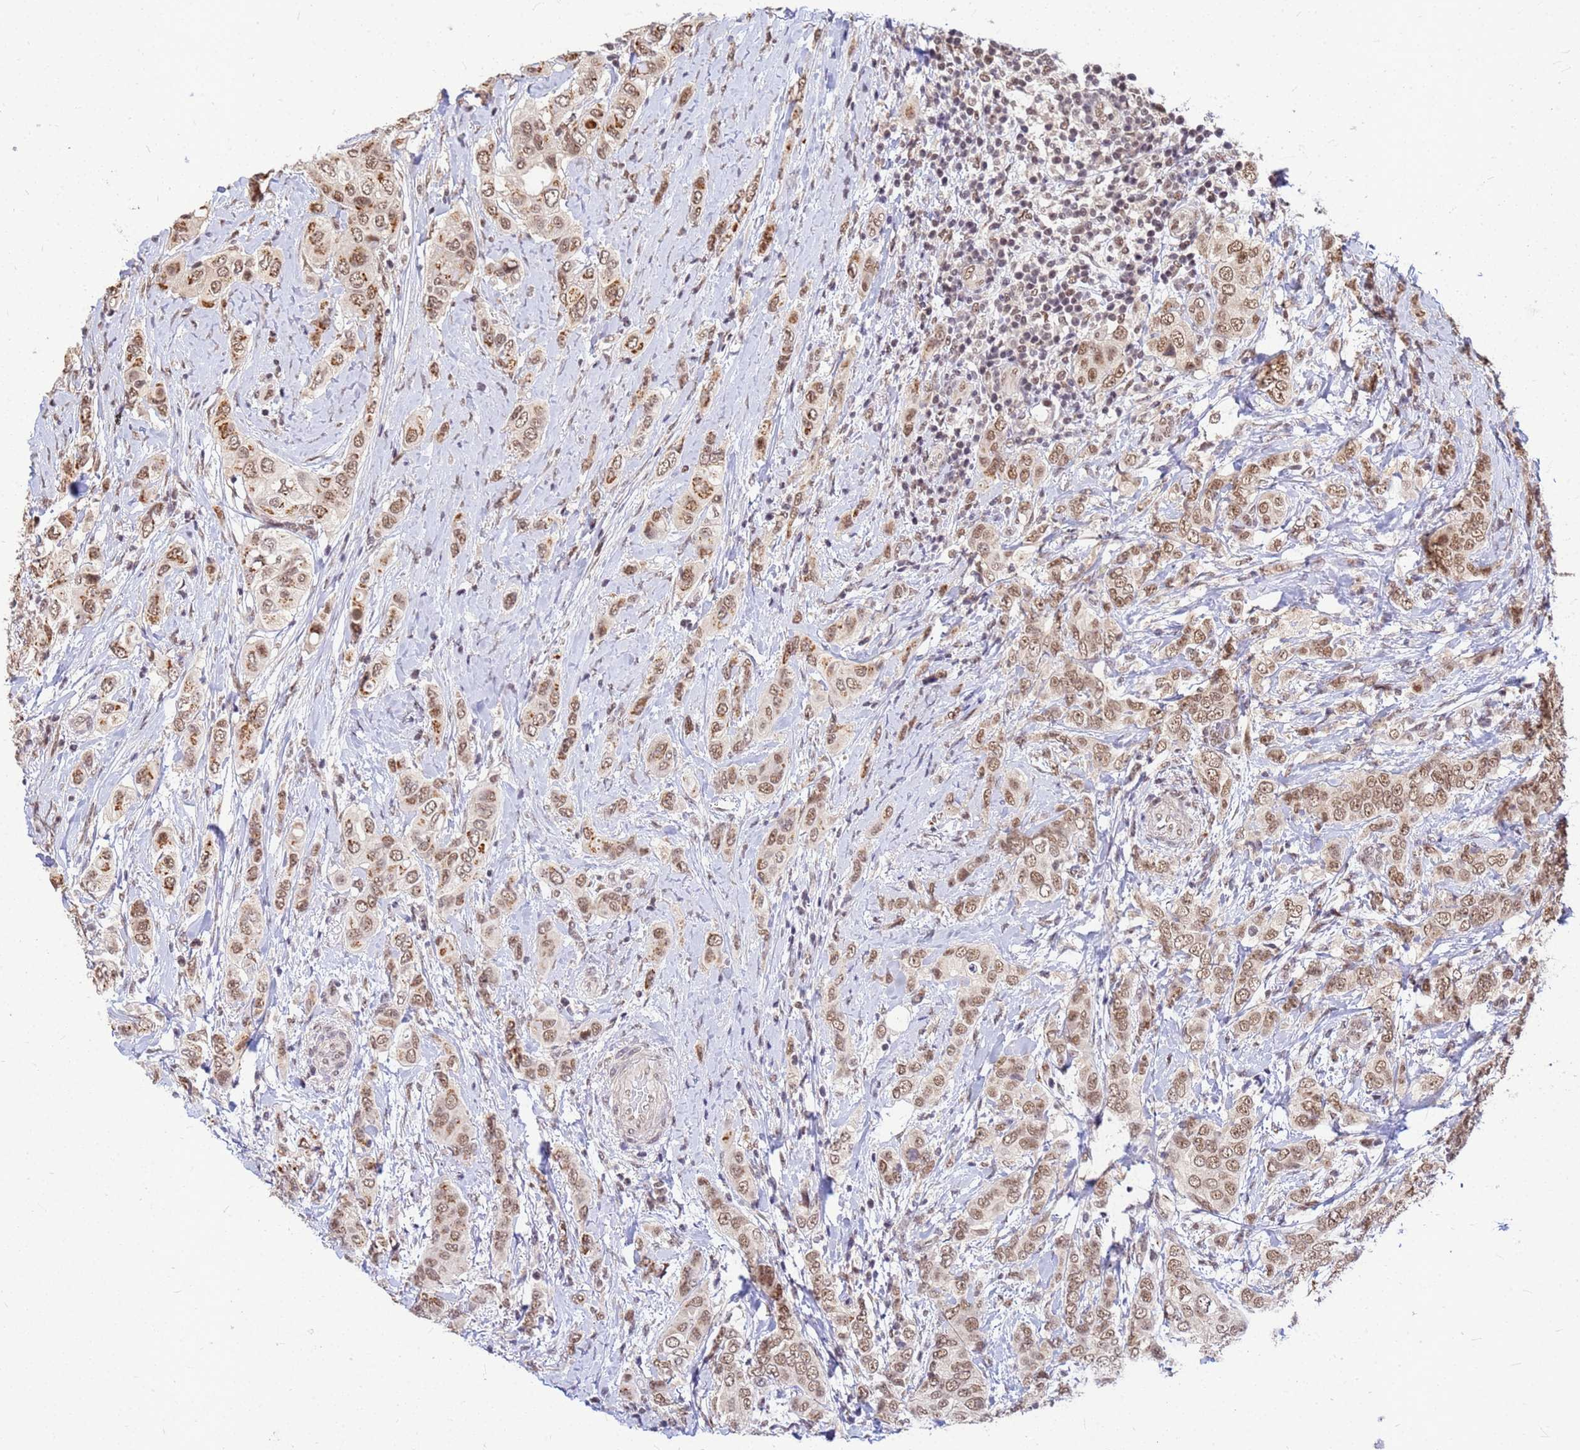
{"staining": {"intensity": "moderate", "quantity": ">75%", "location": "nuclear"}, "tissue": "breast cancer", "cell_type": "Tumor cells", "image_type": "cancer", "snomed": [{"axis": "morphology", "description": "Lobular carcinoma"}, {"axis": "topography", "description": "Breast"}], "caption": "A brown stain highlights moderate nuclear expression of a protein in human breast cancer (lobular carcinoma) tumor cells.", "gene": "NCBP2", "patient": {"sex": "female", "age": 51}}